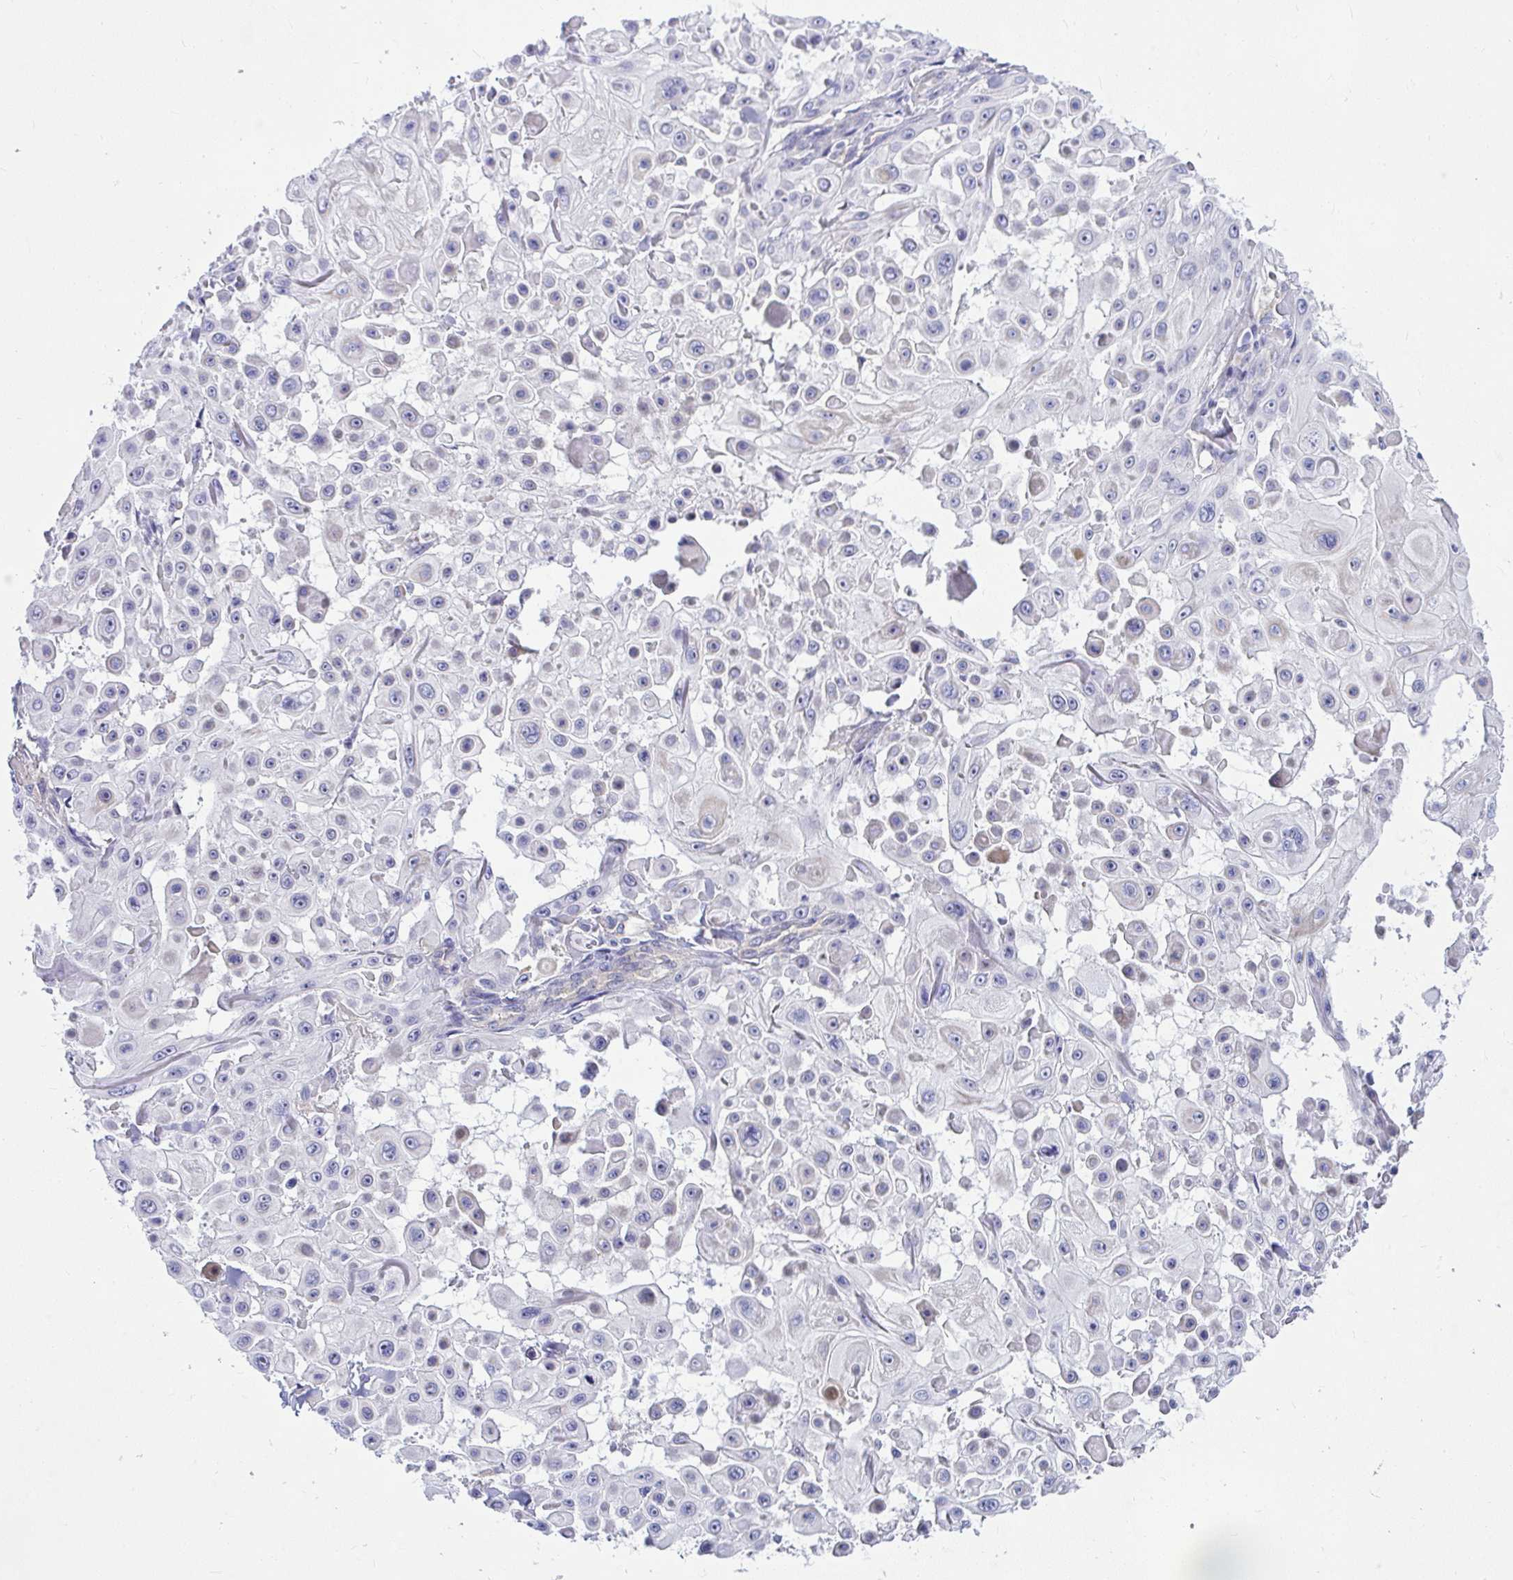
{"staining": {"intensity": "weak", "quantity": "<25%", "location": "cytoplasmic/membranous,nuclear"}, "tissue": "skin cancer", "cell_type": "Tumor cells", "image_type": "cancer", "snomed": [{"axis": "morphology", "description": "Squamous cell carcinoma, NOS"}, {"axis": "topography", "description": "Skin"}], "caption": "A photomicrograph of human skin cancer is negative for staining in tumor cells. (DAB (3,3'-diaminobenzidine) IHC visualized using brightfield microscopy, high magnification).", "gene": "NFXL1", "patient": {"sex": "male", "age": 91}}